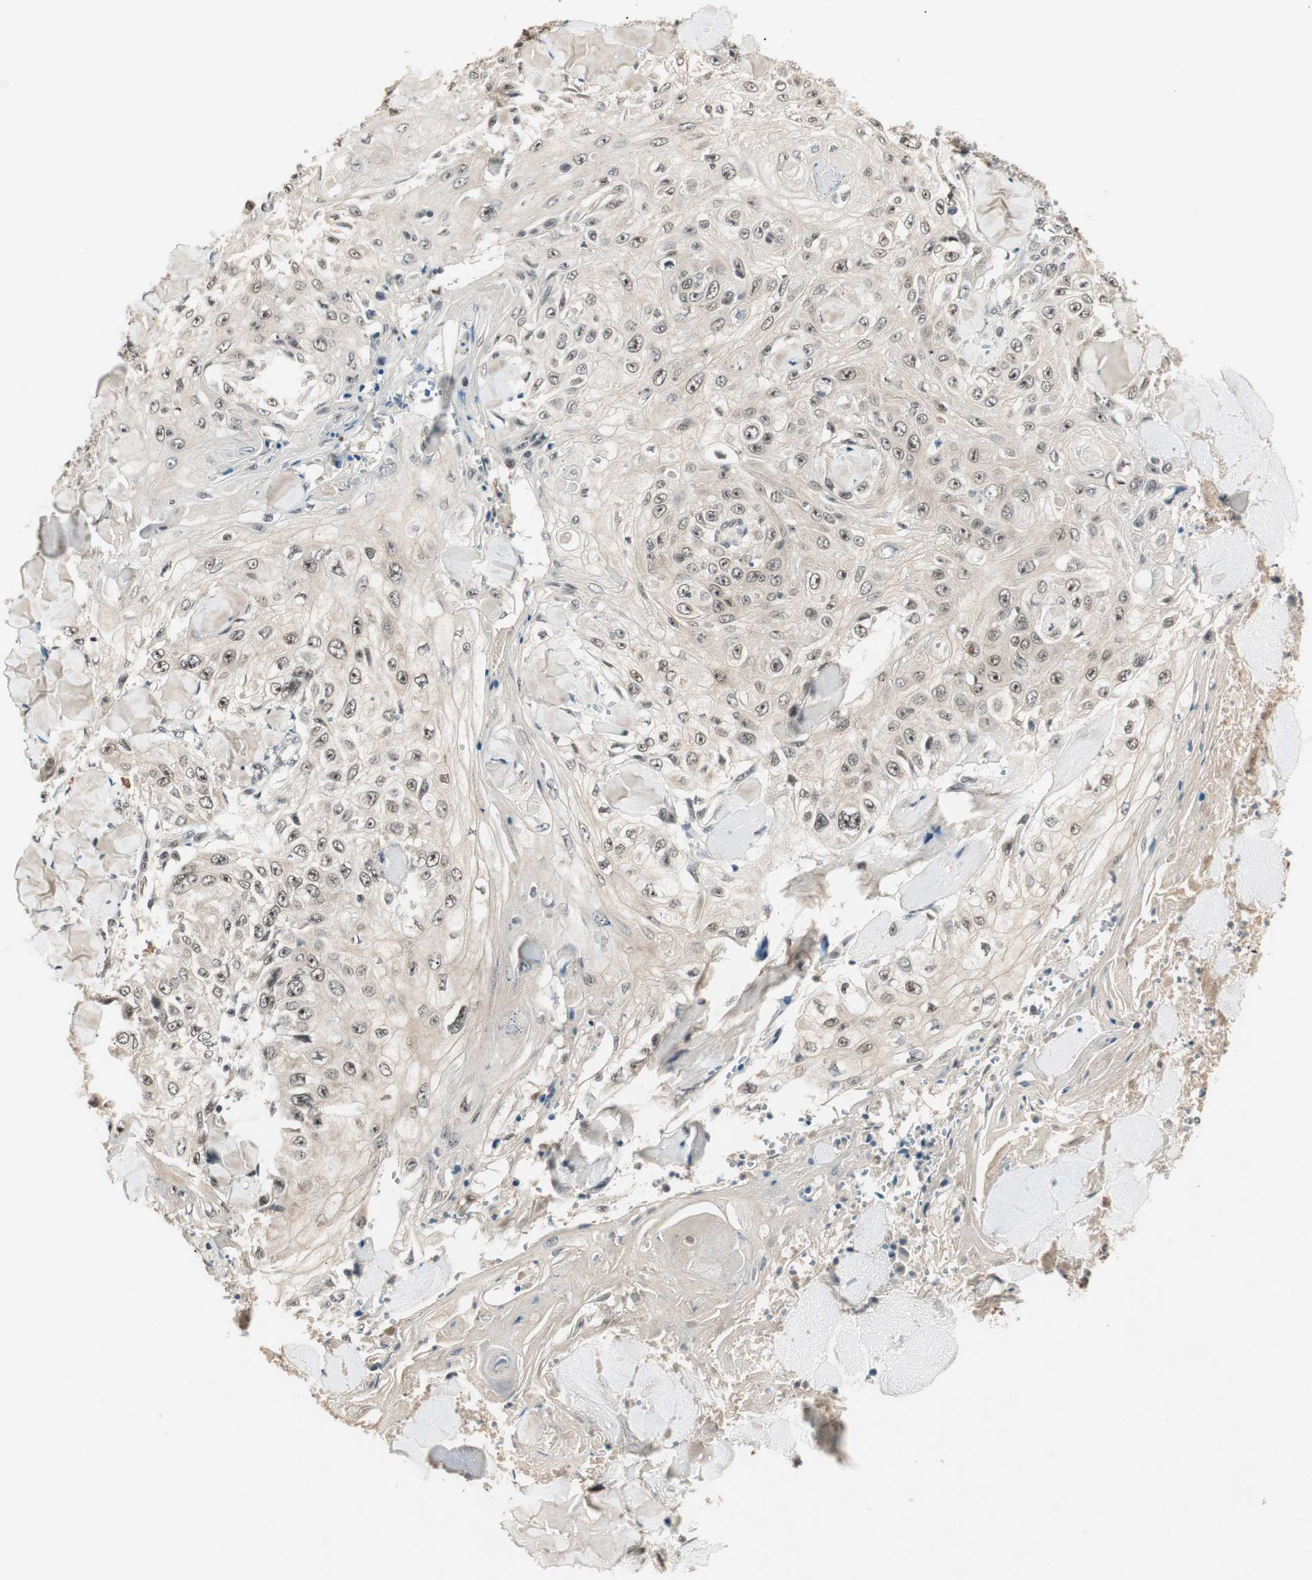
{"staining": {"intensity": "moderate", "quantity": "25%-75%", "location": "nuclear"}, "tissue": "skin cancer", "cell_type": "Tumor cells", "image_type": "cancer", "snomed": [{"axis": "morphology", "description": "Squamous cell carcinoma, NOS"}, {"axis": "topography", "description": "Skin"}], "caption": "A histopathology image of human skin squamous cell carcinoma stained for a protein exhibits moderate nuclear brown staining in tumor cells.", "gene": "NFRKB", "patient": {"sex": "male", "age": 86}}